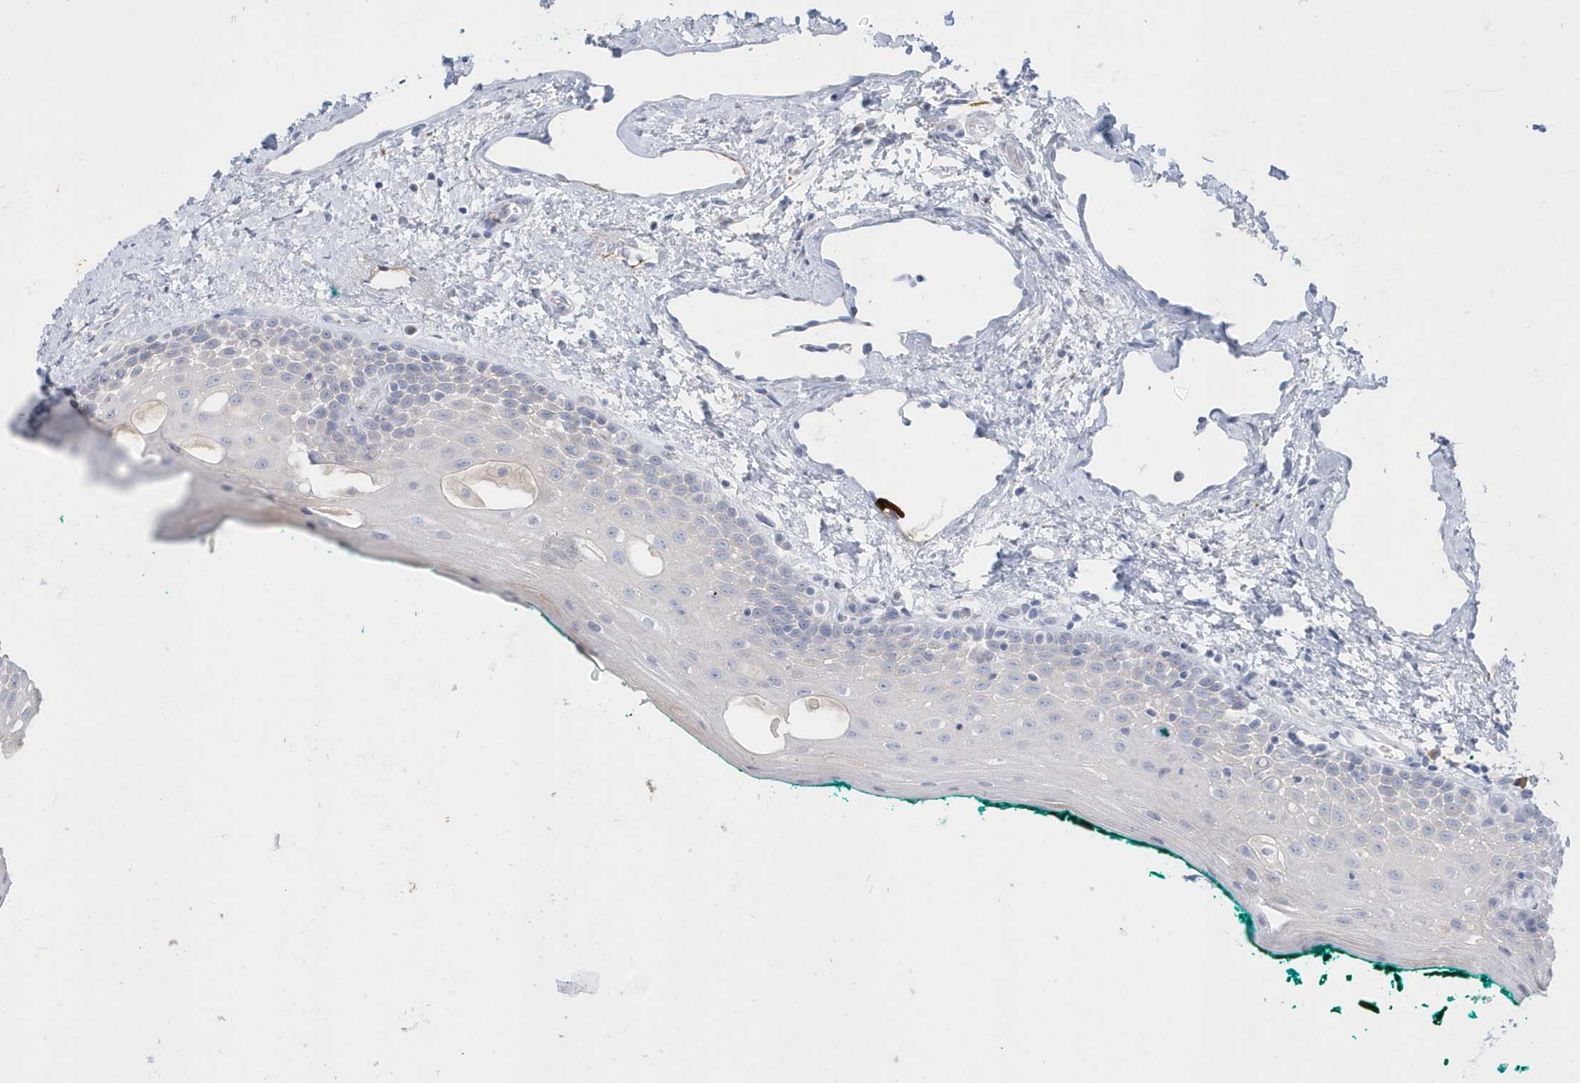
{"staining": {"intensity": "negative", "quantity": "none", "location": "none"}, "tissue": "oral mucosa", "cell_type": "Squamous epithelial cells", "image_type": "normal", "snomed": [{"axis": "morphology", "description": "Normal tissue, NOS"}, {"axis": "topography", "description": "Oral tissue"}], "caption": "The micrograph shows no staining of squamous epithelial cells in unremarkable oral mucosa. (Brightfield microscopy of DAB immunohistochemistry at high magnification).", "gene": "SEMA3D", "patient": {"sex": "female", "age": 70}}